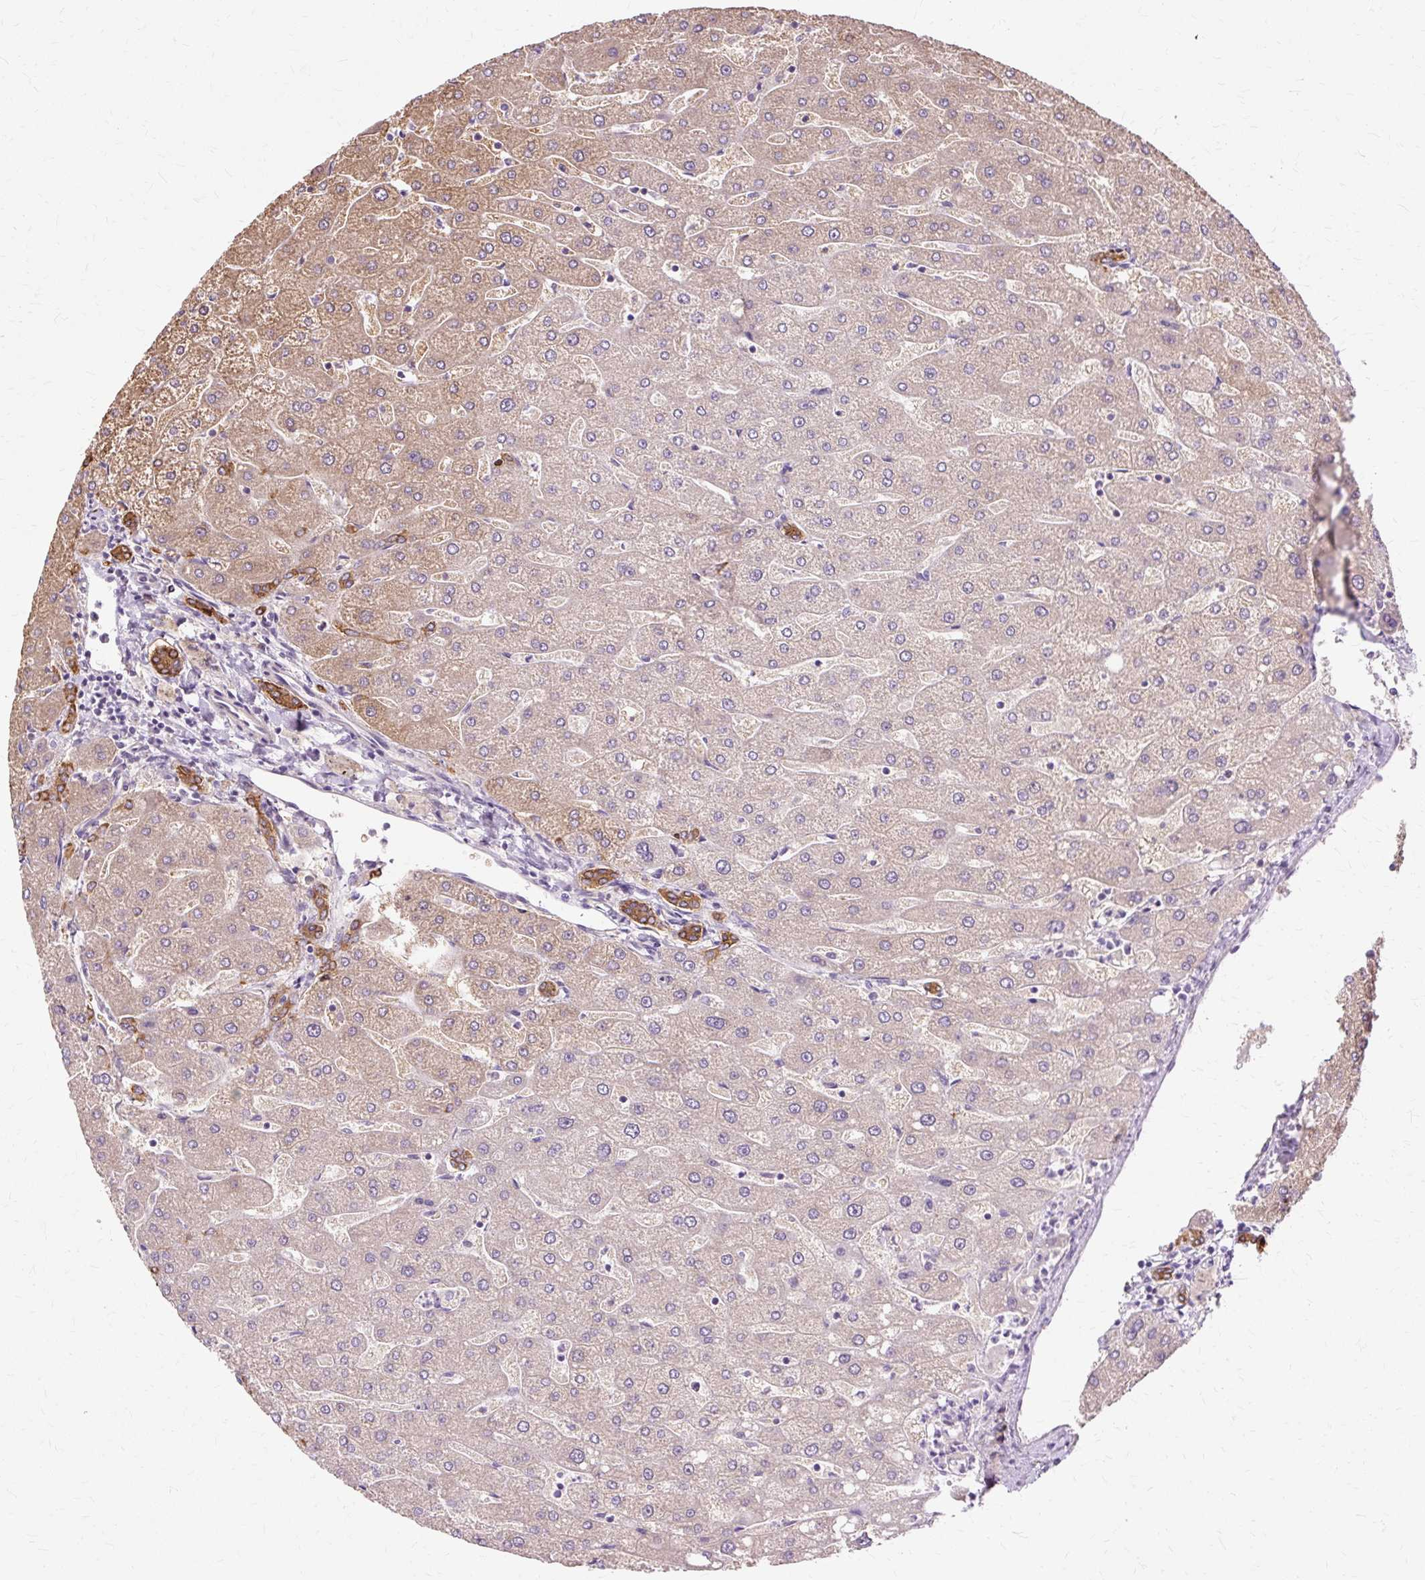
{"staining": {"intensity": "moderate", "quantity": ">75%", "location": "cytoplasmic/membranous"}, "tissue": "liver", "cell_type": "Cholangiocytes", "image_type": "normal", "snomed": [{"axis": "morphology", "description": "Normal tissue, NOS"}, {"axis": "topography", "description": "Liver"}], "caption": "IHC (DAB (3,3'-diaminobenzidine)) staining of normal liver reveals moderate cytoplasmic/membranous protein staining in about >75% of cholangiocytes.", "gene": "PDZD2", "patient": {"sex": "male", "age": 67}}